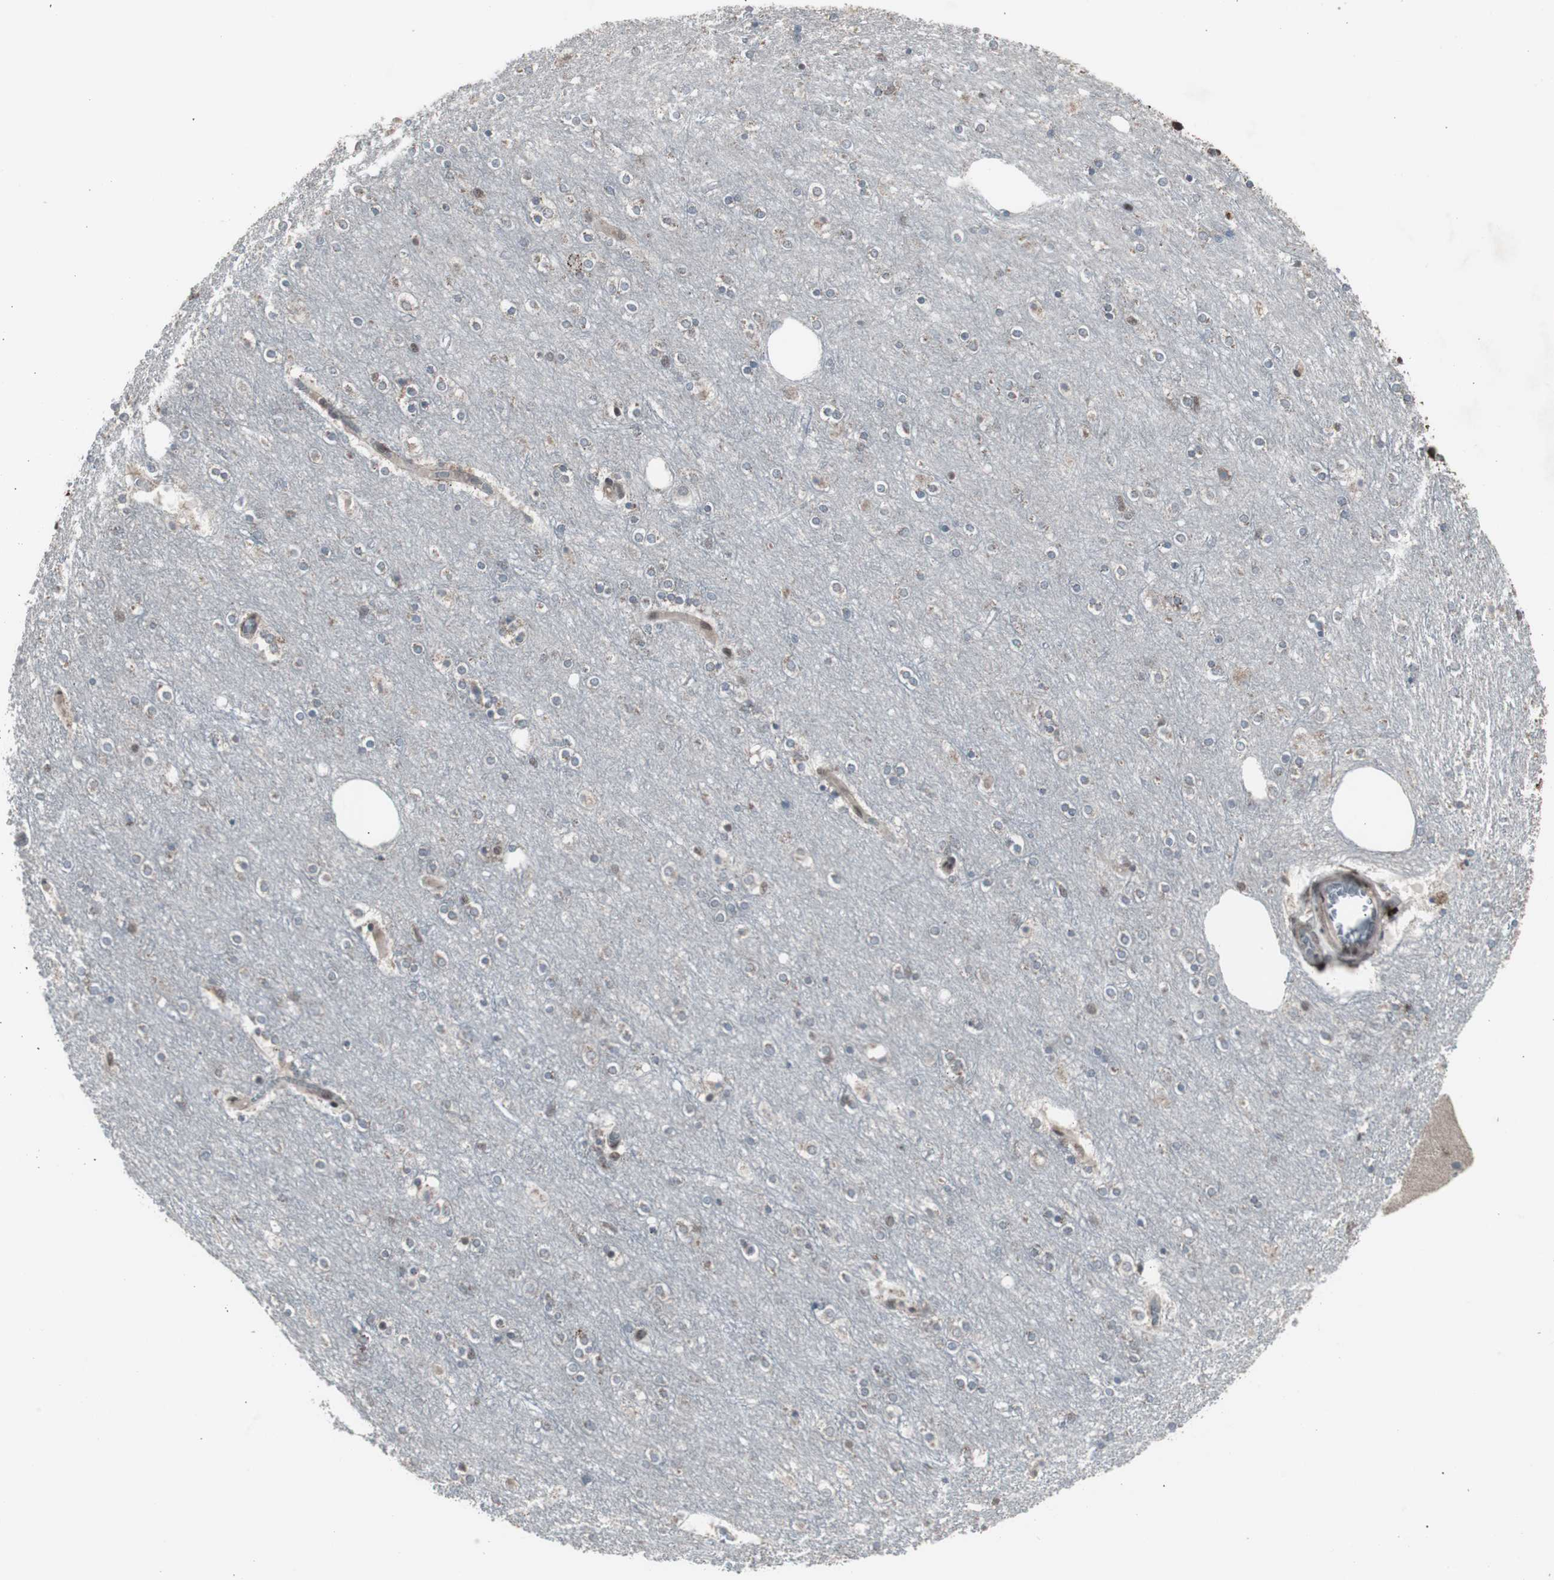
{"staining": {"intensity": "weak", "quantity": "<25%", "location": "nuclear"}, "tissue": "cerebral cortex", "cell_type": "Endothelial cells", "image_type": "normal", "snomed": [{"axis": "morphology", "description": "Normal tissue, NOS"}, {"axis": "topography", "description": "Cerebral cortex"}], "caption": "DAB (3,3'-diaminobenzidine) immunohistochemical staining of unremarkable human cerebral cortex demonstrates no significant staining in endothelial cells. (Brightfield microscopy of DAB IHC at high magnification).", "gene": "RXRA", "patient": {"sex": "female", "age": 54}}